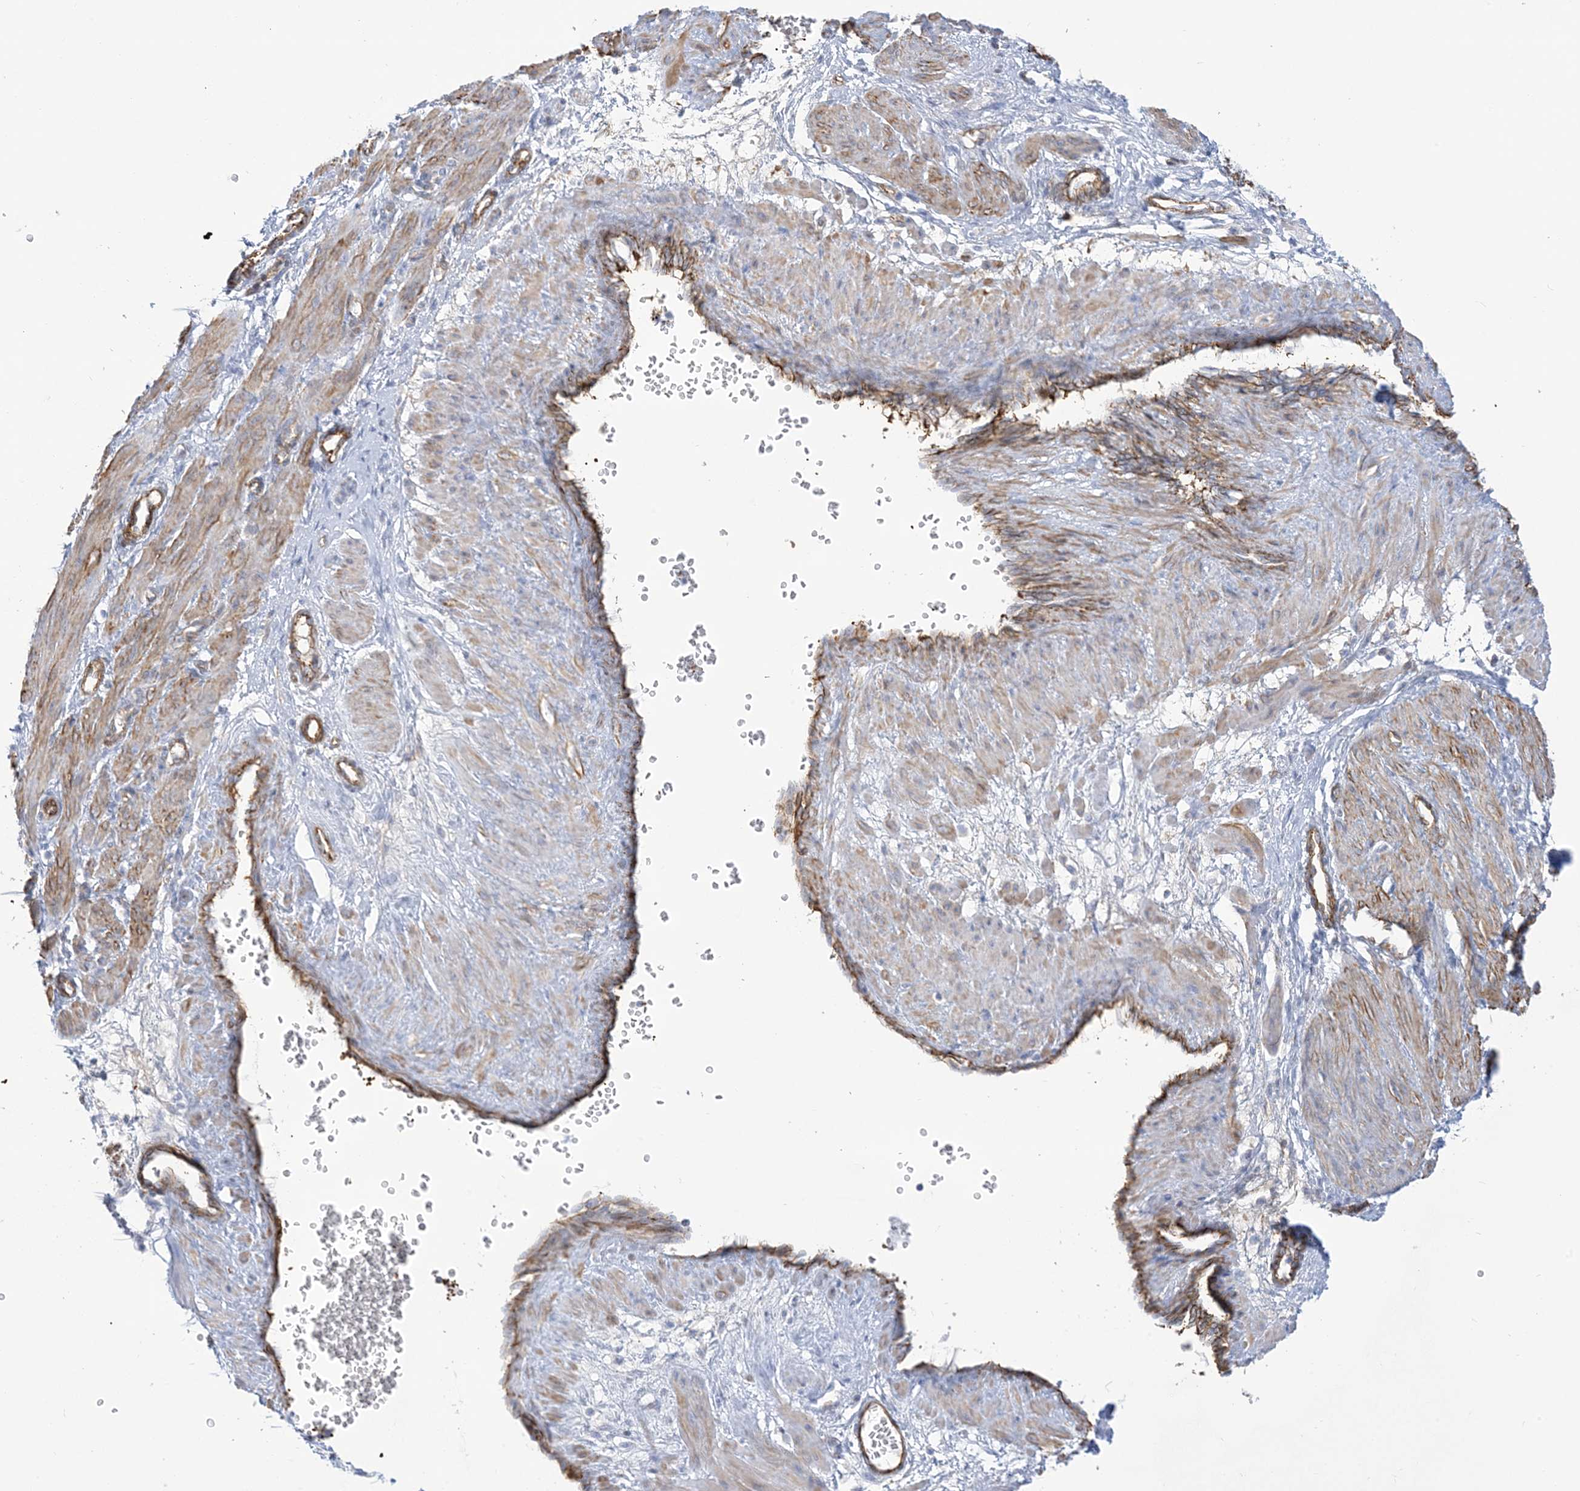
{"staining": {"intensity": "moderate", "quantity": "<25%", "location": "cytoplasmic/membranous"}, "tissue": "smooth muscle", "cell_type": "Smooth muscle cells", "image_type": "normal", "snomed": [{"axis": "morphology", "description": "Normal tissue, NOS"}, {"axis": "topography", "description": "Endometrium"}], "caption": "This photomicrograph displays IHC staining of normal smooth muscle, with low moderate cytoplasmic/membranous positivity in approximately <25% of smooth muscle cells.", "gene": "B3GNT7", "patient": {"sex": "female", "age": 33}}